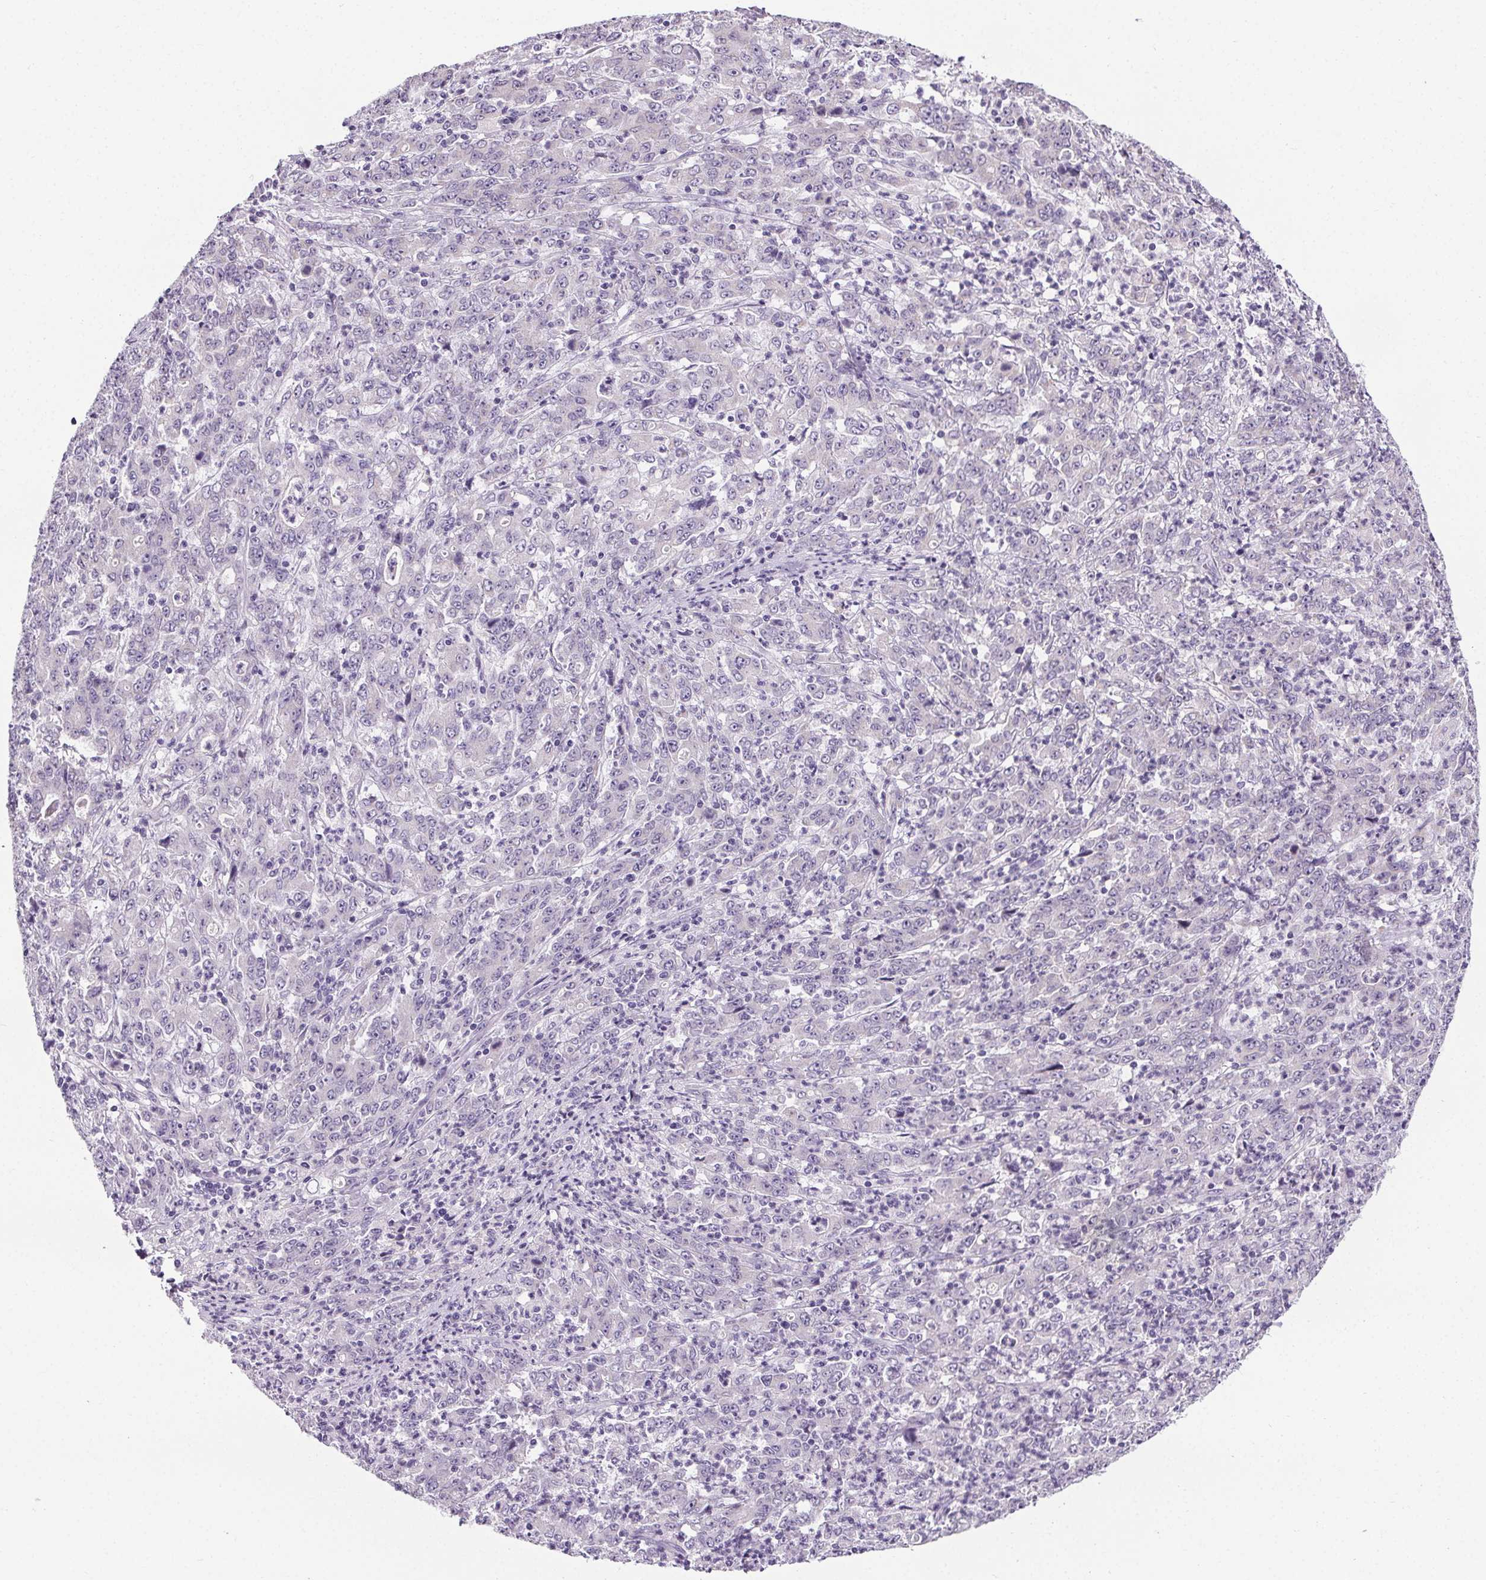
{"staining": {"intensity": "negative", "quantity": "none", "location": "none"}, "tissue": "stomach cancer", "cell_type": "Tumor cells", "image_type": "cancer", "snomed": [{"axis": "morphology", "description": "Adenocarcinoma, NOS"}, {"axis": "topography", "description": "Stomach, lower"}], "caption": "Stomach adenocarcinoma stained for a protein using immunohistochemistry (IHC) displays no expression tumor cells.", "gene": "ELAVL2", "patient": {"sex": "female", "age": 71}}